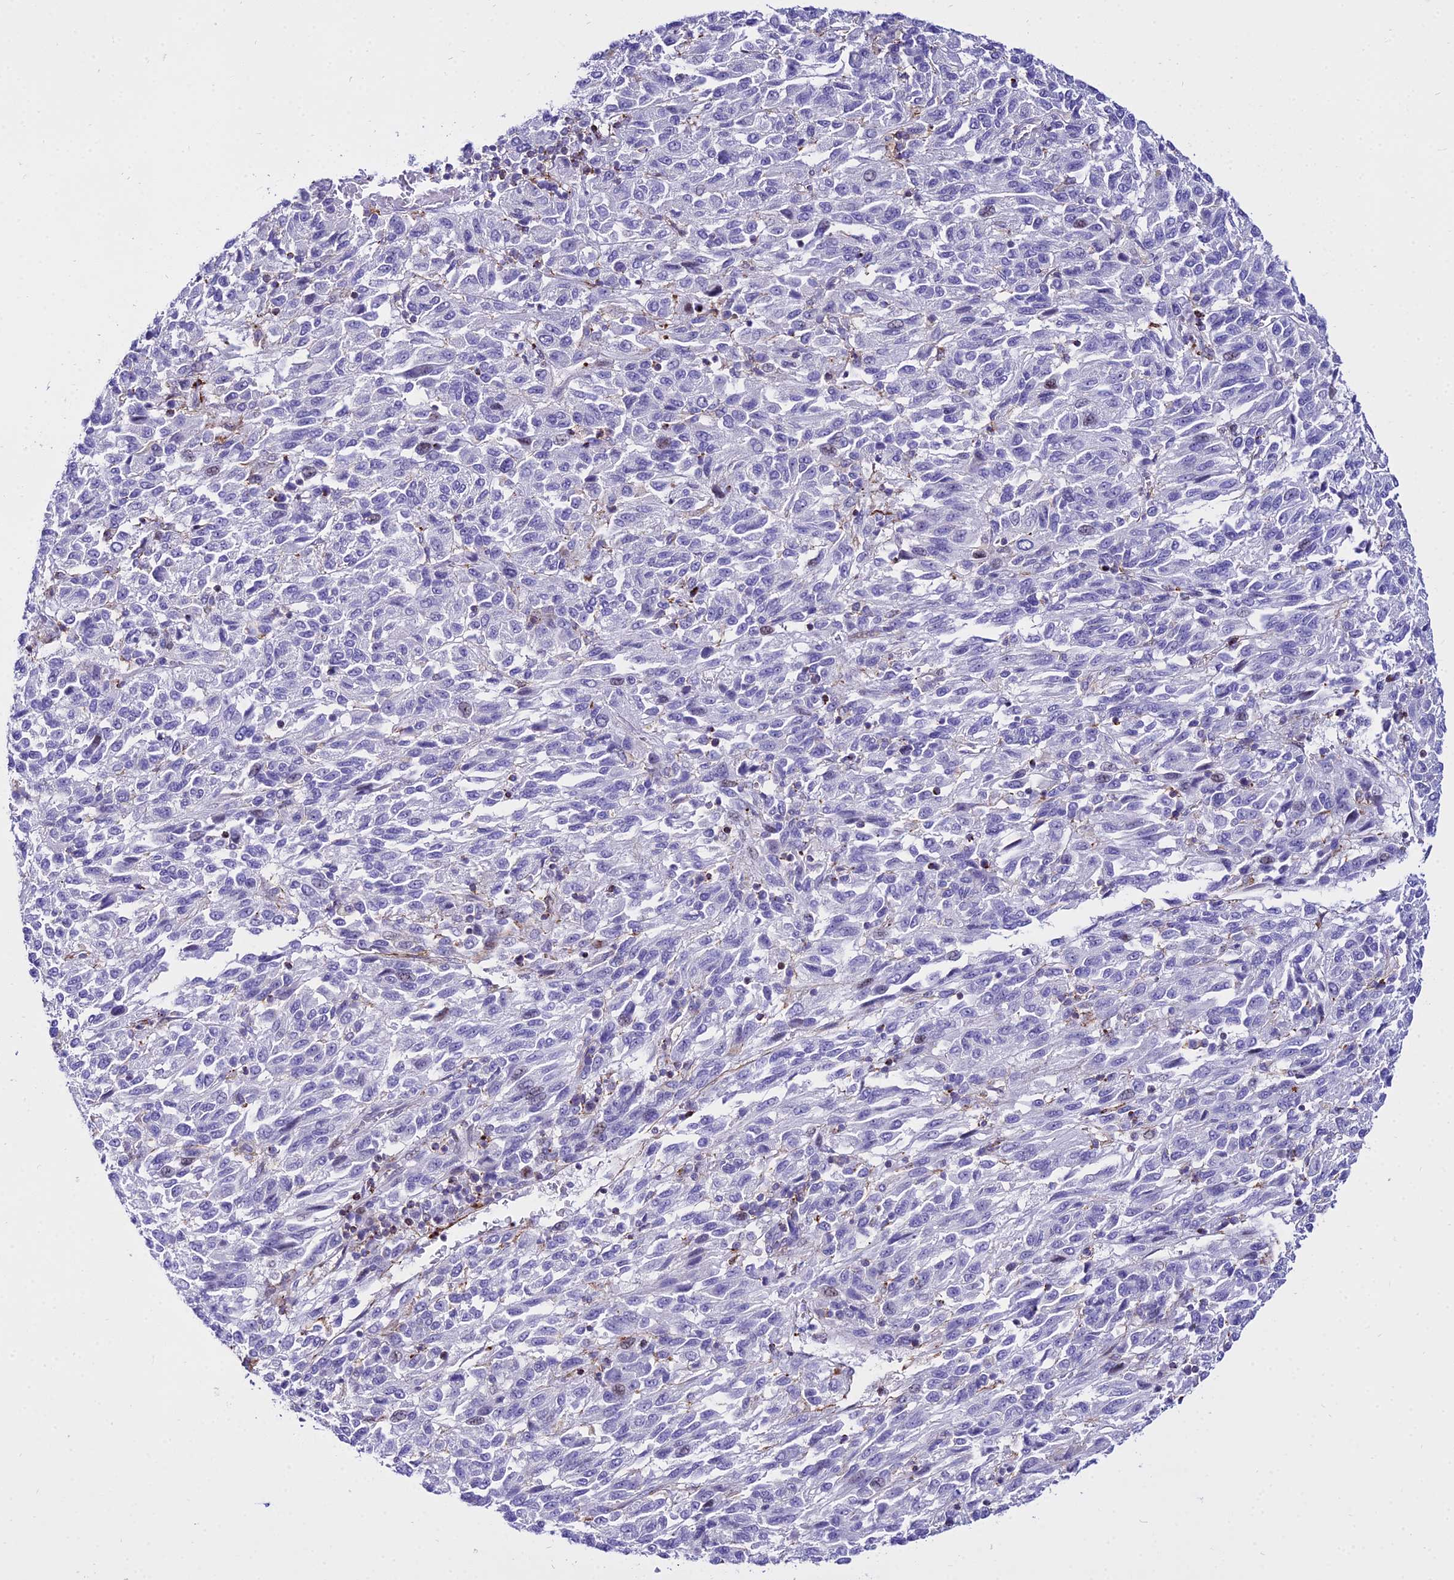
{"staining": {"intensity": "negative", "quantity": "none", "location": "none"}, "tissue": "melanoma", "cell_type": "Tumor cells", "image_type": "cancer", "snomed": [{"axis": "morphology", "description": "Malignant melanoma, Metastatic site"}, {"axis": "topography", "description": "Lung"}], "caption": "This is an IHC photomicrograph of human melanoma. There is no expression in tumor cells.", "gene": "DLX1", "patient": {"sex": "male", "age": 64}}